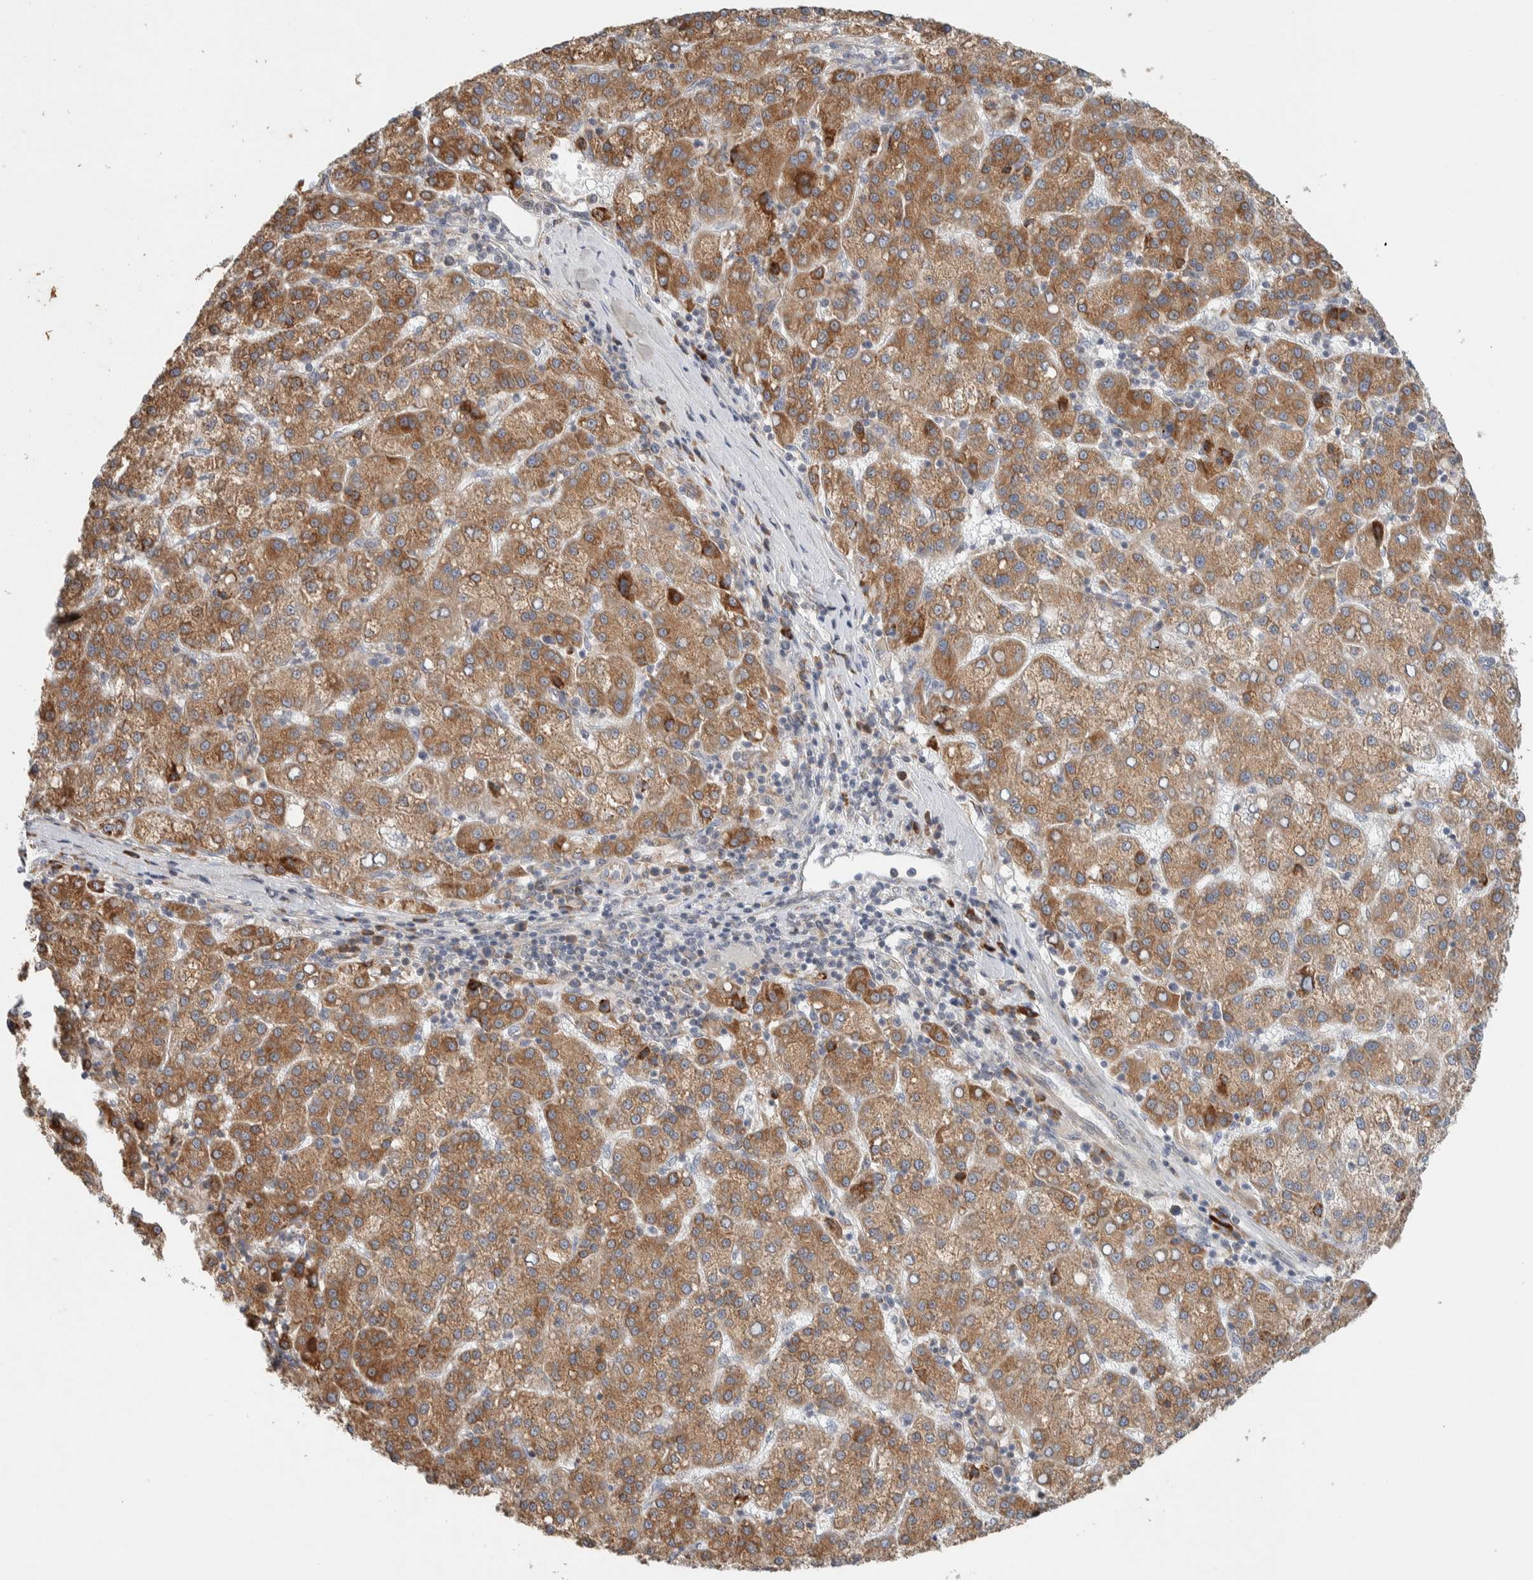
{"staining": {"intensity": "moderate", "quantity": ">75%", "location": "cytoplasmic/membranous"}, "tissue": "liver cancer", "cell_type": "Tumor cells", "image_type": "cancer", "snomed": [{"axis": "morphology", "description": "Carcinoma, Hepatocellular, NOS"}, {"axis": "topography", "description": "Liver"}], "caption": "Liver hepatocellular carcinoma tissue displays moderate cytoplasmic/membranous staining in approximately >75% of tumor cells, visualized by immunohistochemistry.", "gene": "ADCY8", "patient": {"sex": "female", "age": 58}}